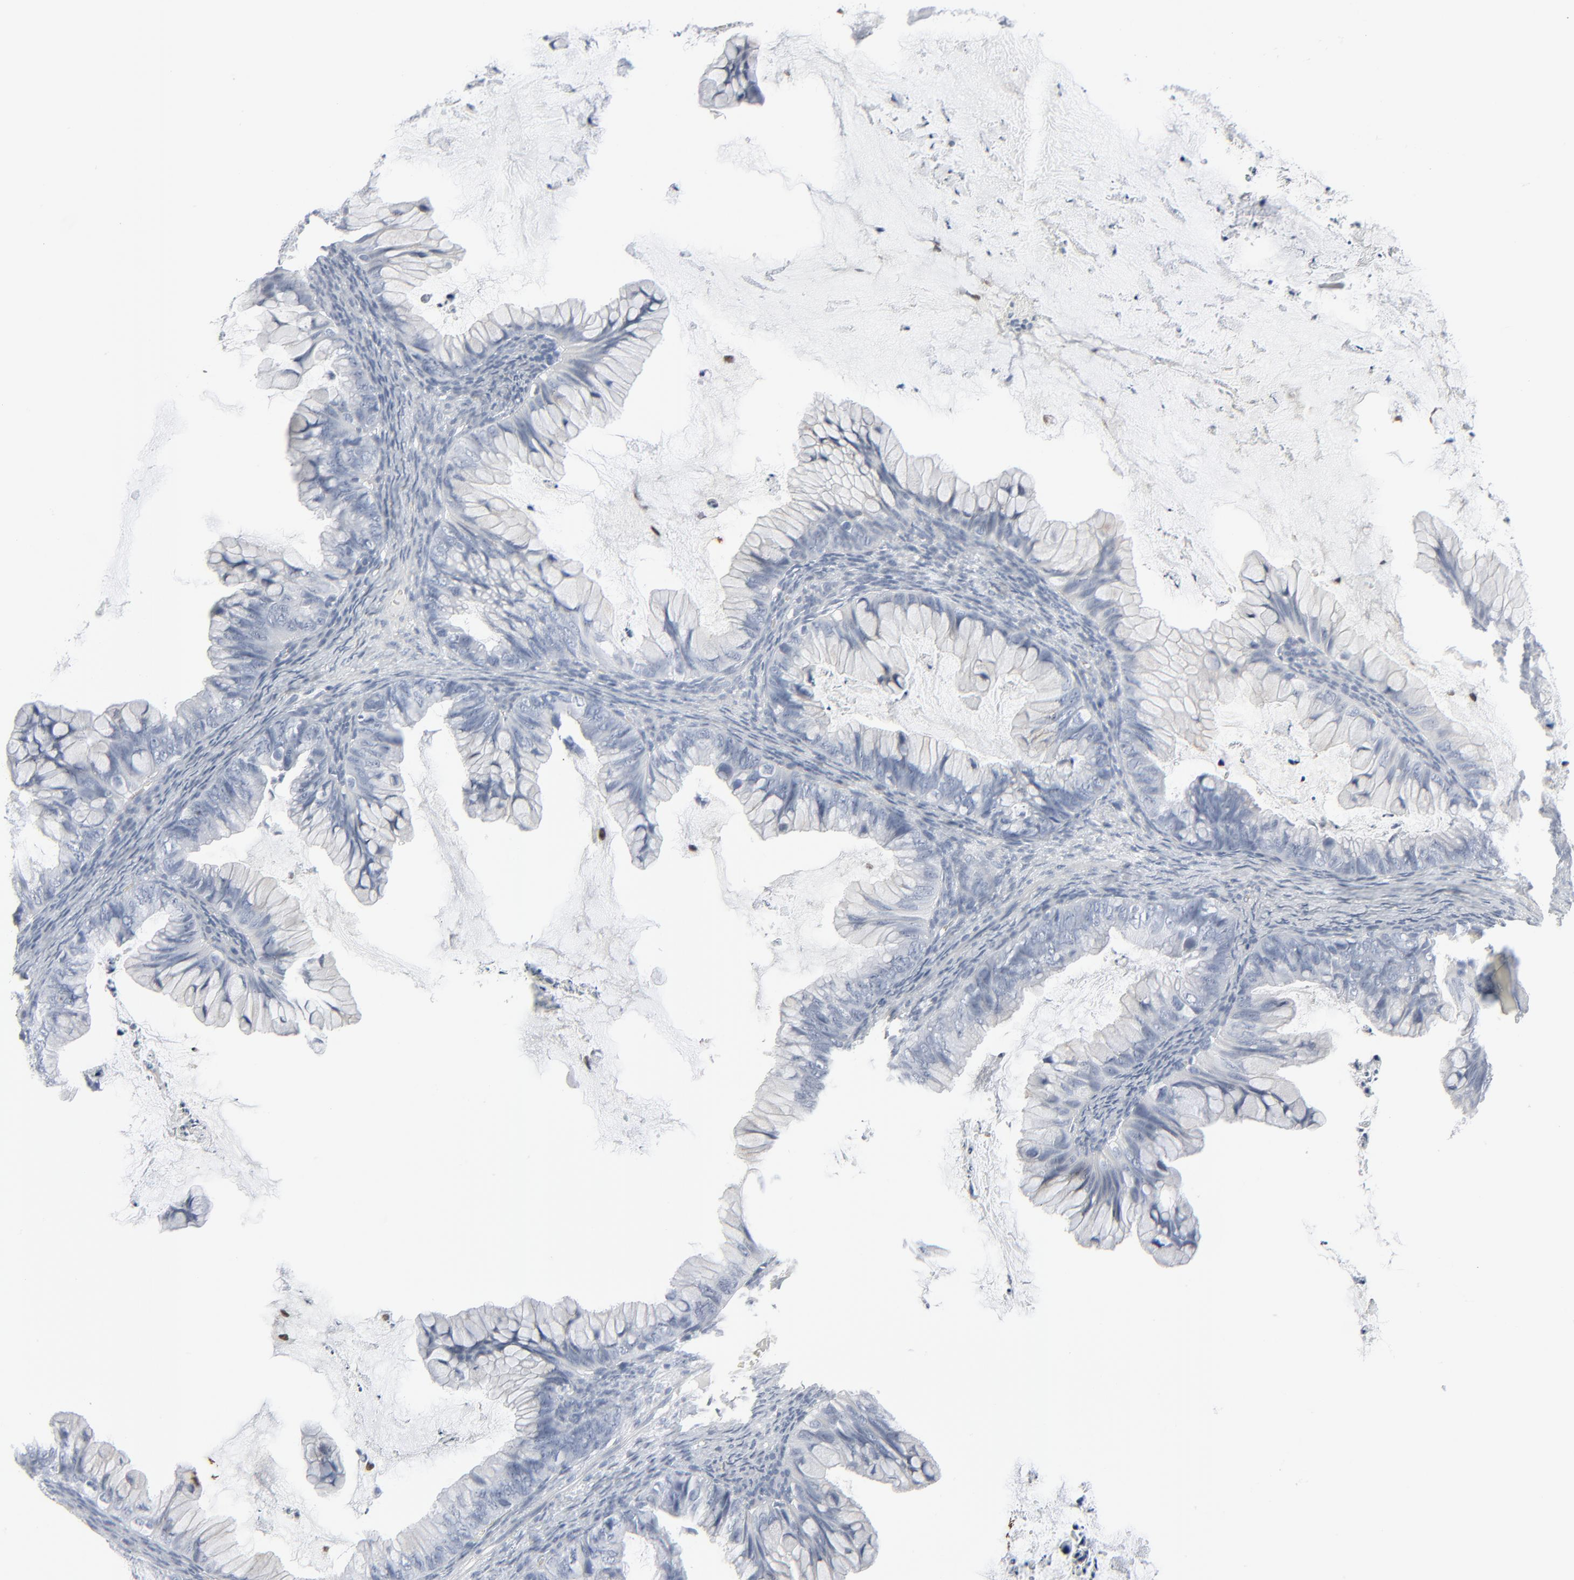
{"staining": {"intensity": "negative", "quantity": "none", "location": "none"}, "tissue": "ovarian cancer", "cell_type": "Tumor cells", "image_type": "cancer", "snomed": [{"axis": "morphology", "description": "Cystadenocarcinoma, serous, NOS"}, {"axis": "topography", "description": "Ovary"}], "caption": "An IHC image of ovarian cancer is shown. There is no staining in tumor cells of ovarian cancer. The staining was performed using DAB (3,3'-diaminobenzidine) to visualize the protein expression in brown, while the nuclei were stained in blue with hematoxylin (Magnification: 20x).", "gene": "MITF", "patient": {"sex": "female", "age": 71}}